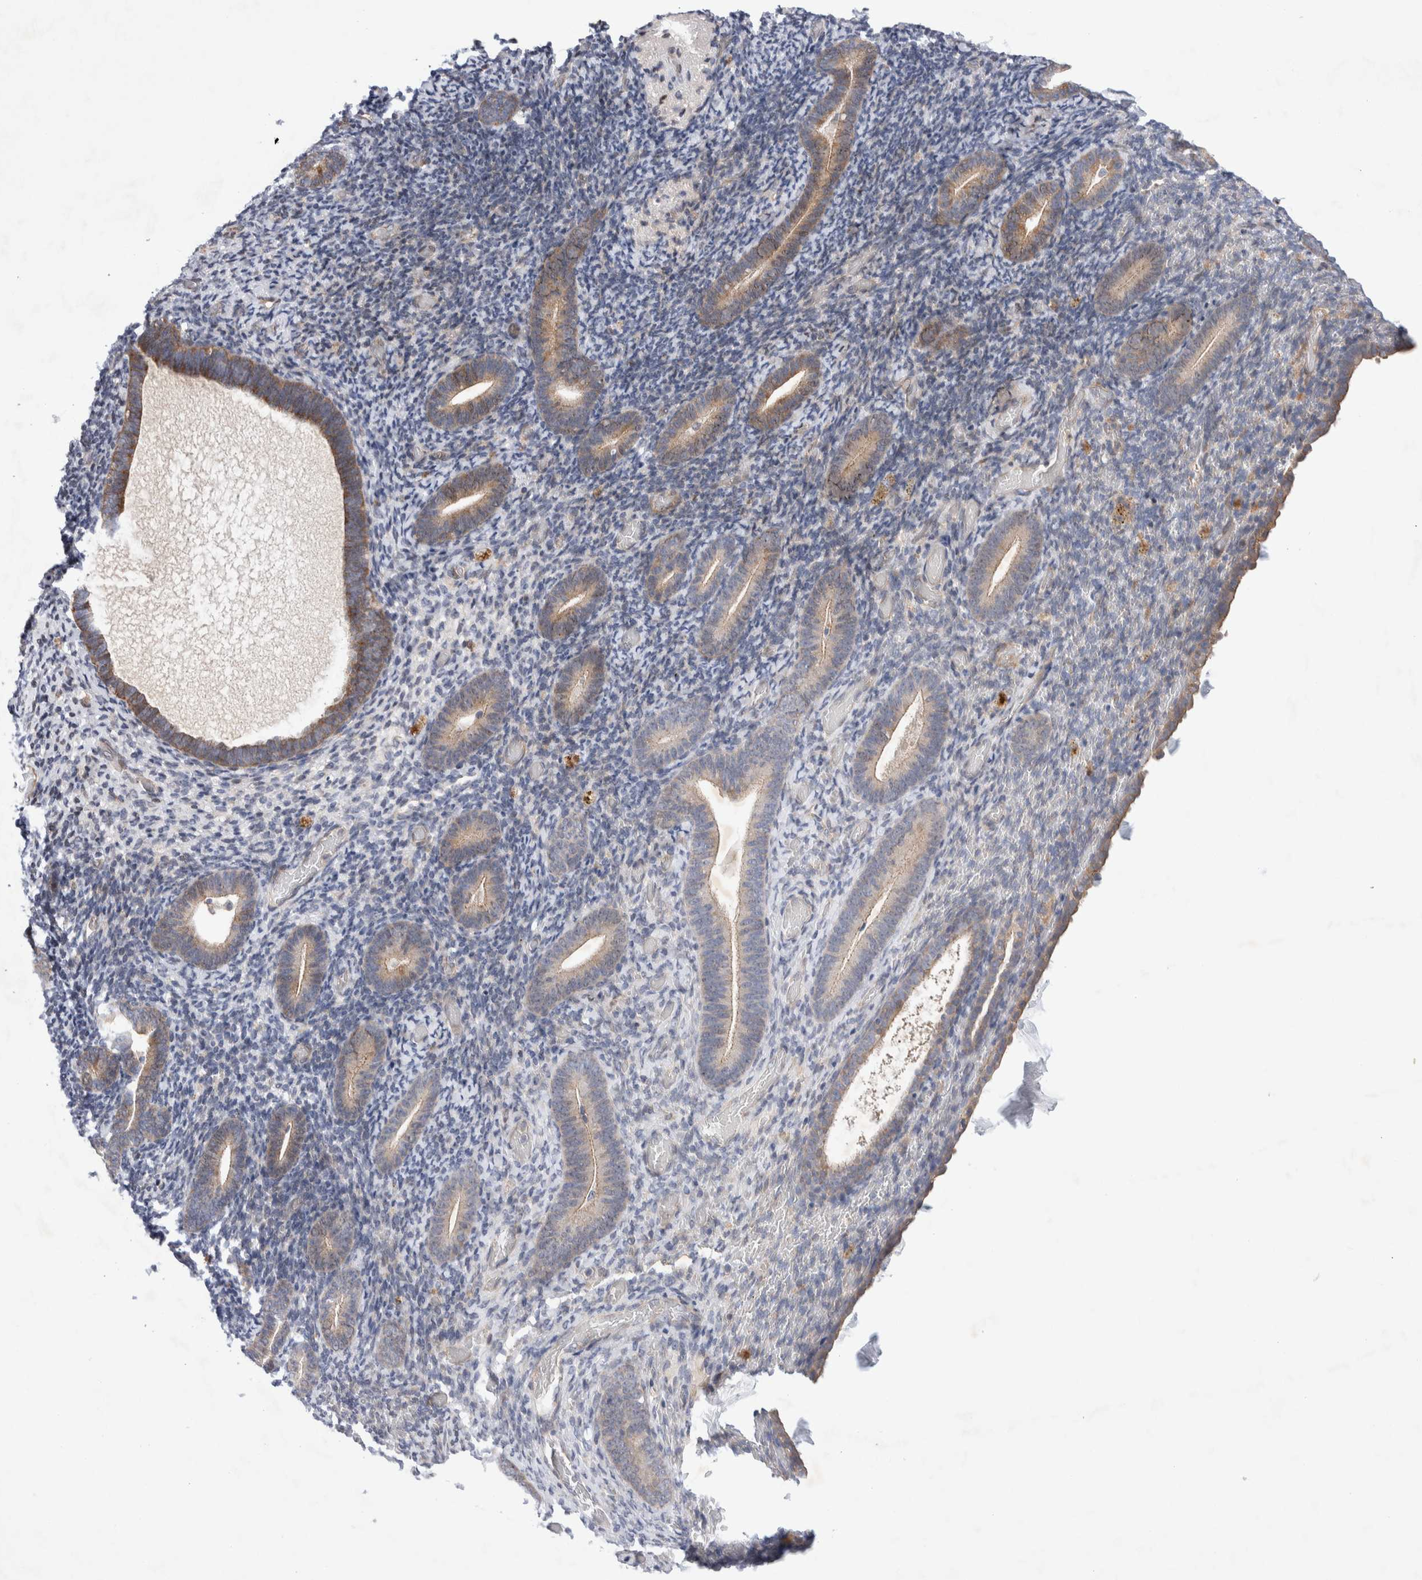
{"staining": {"intensity": "negative", "quantity": "none", "location": "none"}, "tissue": "endometrium", "cell_type": "Cells in endometrial stroma", "image_type": "normal", "snomed": [{"axis": "morphology", "description": "Normal tissue, NOS"}, {"axis": "topography", "description": "Endometrium"}], "caption": "A high-resolution histopathology image shows immunohistochemistry staining of normal endometrium, which exhibits no significant staining in cells in endometrial stroma. (IHC, brightfield microscopy, high magnification).", "gene": "LZTS1", "patient": {"sex": "female", "age": 51}}